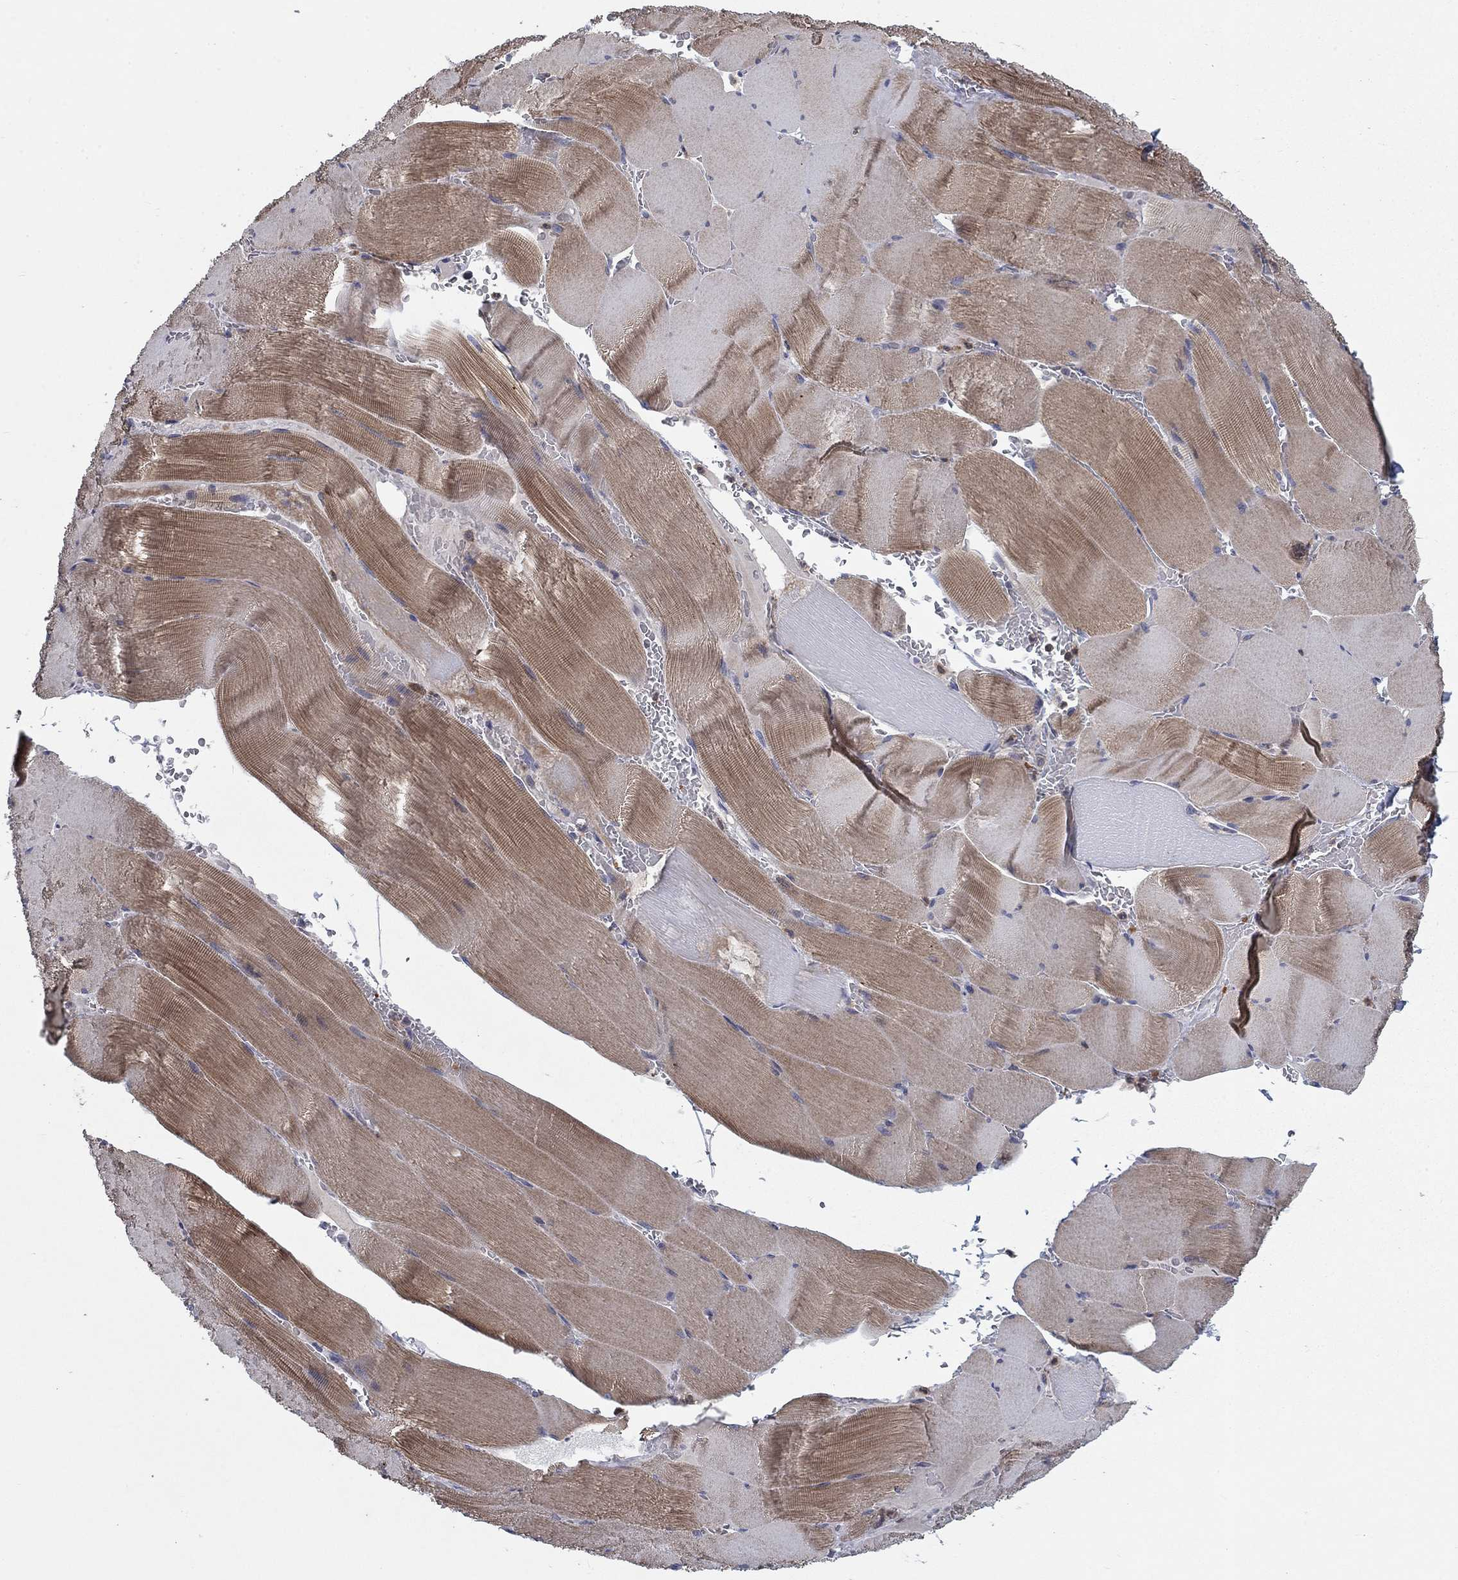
{"staining": {"intensity": "moderate", "quantity": "25%-75%", "location": "cytoplasmic/membranous"}, "tissue": "skeletal muscle", "cell_type": "Myocytes", "image_type": "normal", "snomed": [{"axis": "morphology", "description": "Normal tissue, NOS"}, {"axis": "topography", "description": "Skeletal muscle"}], "caption": "Immunohistochemical staining of unremarkable human skeletal muscle reveals moderate cytoplasmic/membranous protein expression in approximately 25%-75% of myocytes.", "gene": "KIF15", "patient": {"sex": "male", "age": 56}}